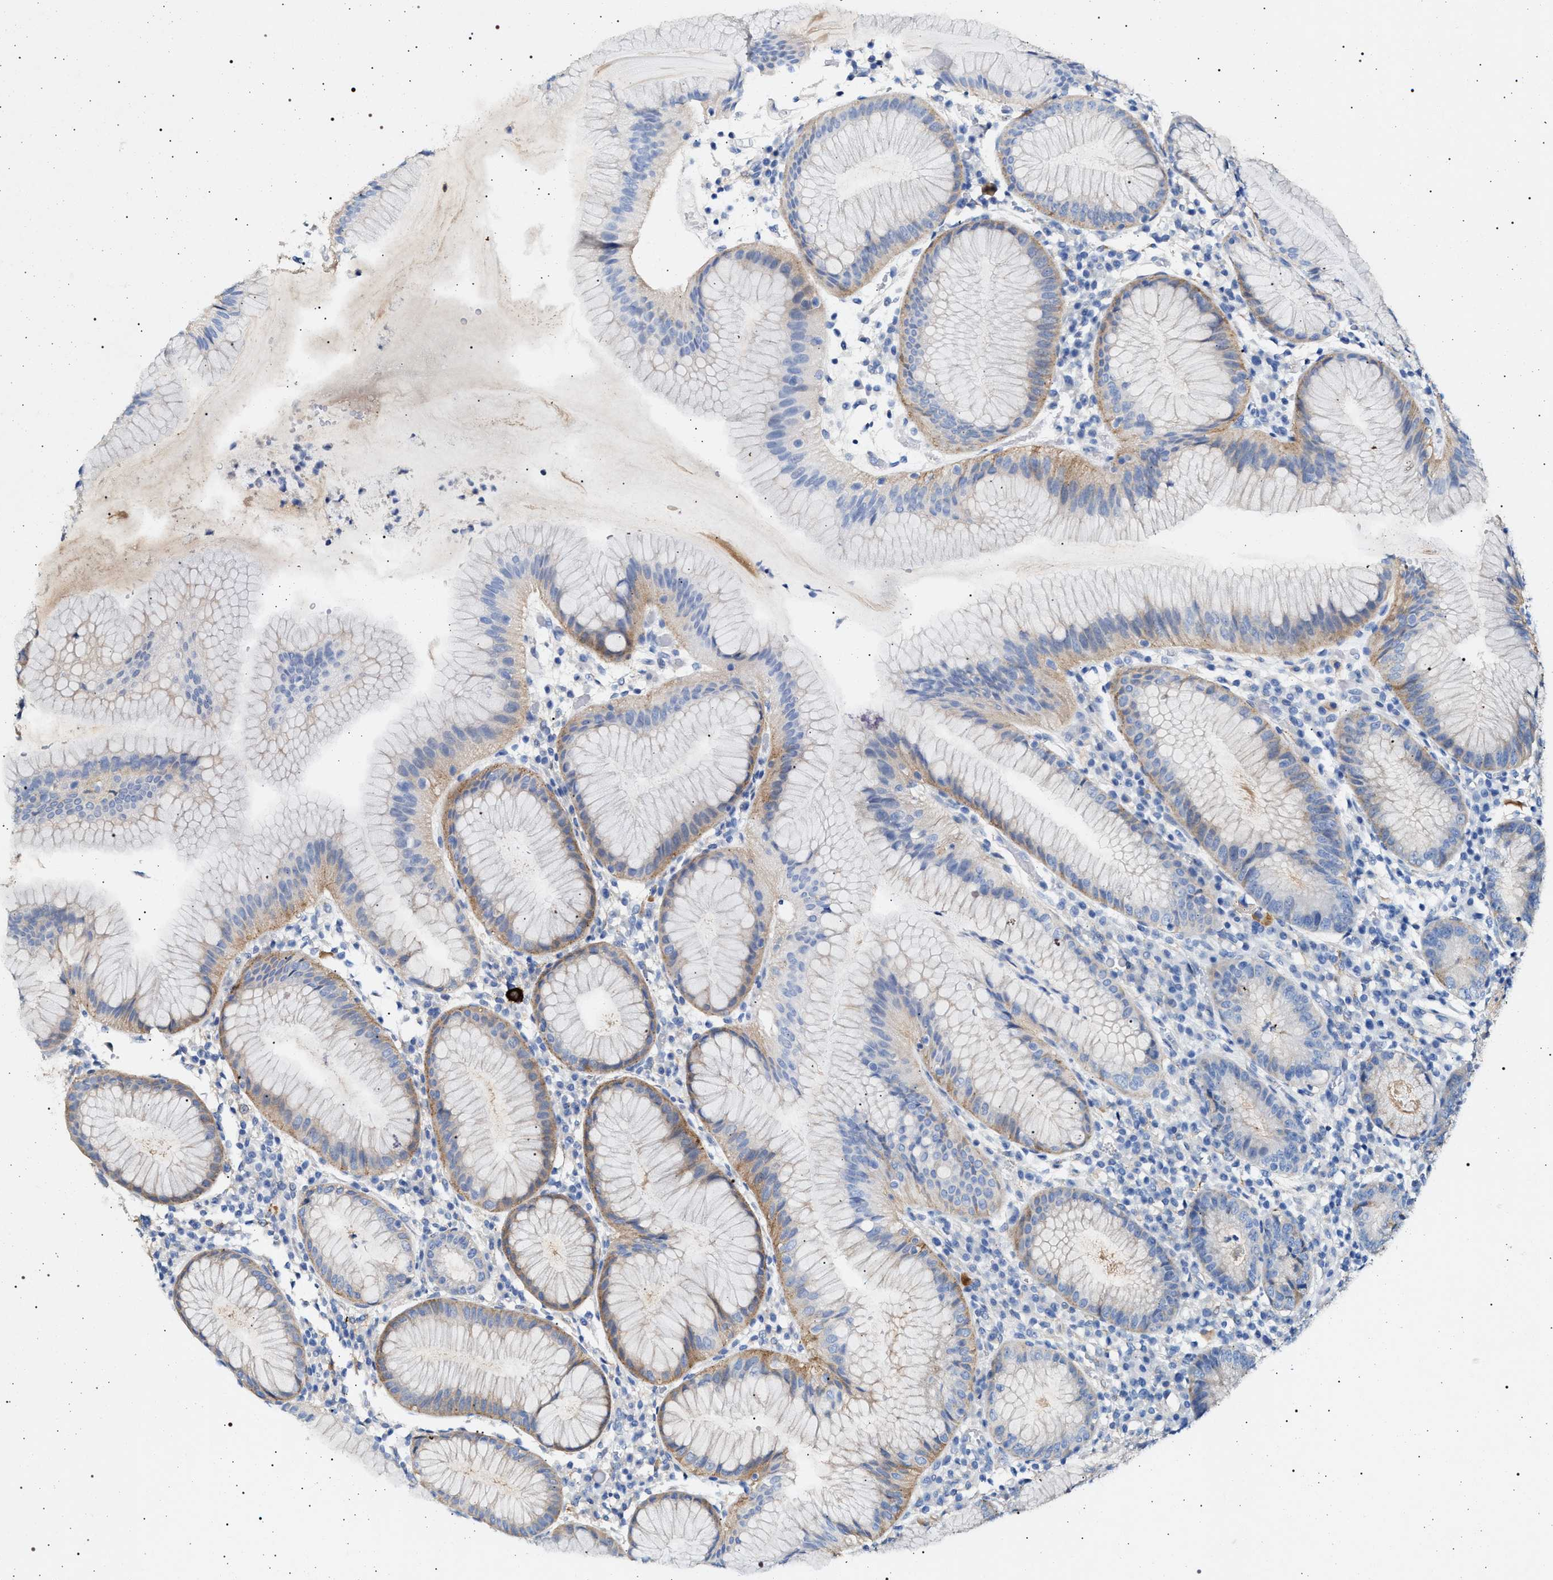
{"staining": {"intensity": "moderate", "quantity": "25%-75%", "location": "cytoplasmic/membranous"}, "tissue": "stomach", "cell_type": "Glandular cells", "image_type": "normal", "snomed": [{"axis": "morphology", "description": "Normal tissue, NOS"}, {"axis": "topography", "description": "Stomach"}, {"axis": "topography", "description": "Stomach, lower"}], "caption": "Unremarkable stomach shows moderate cytoplasmic/membranous expression in about 25%-75% of glandular cells, visualized by immunohistochemistry.", "gene": "NAALADL2", "patient": {"sex": "female", "age": 75}}